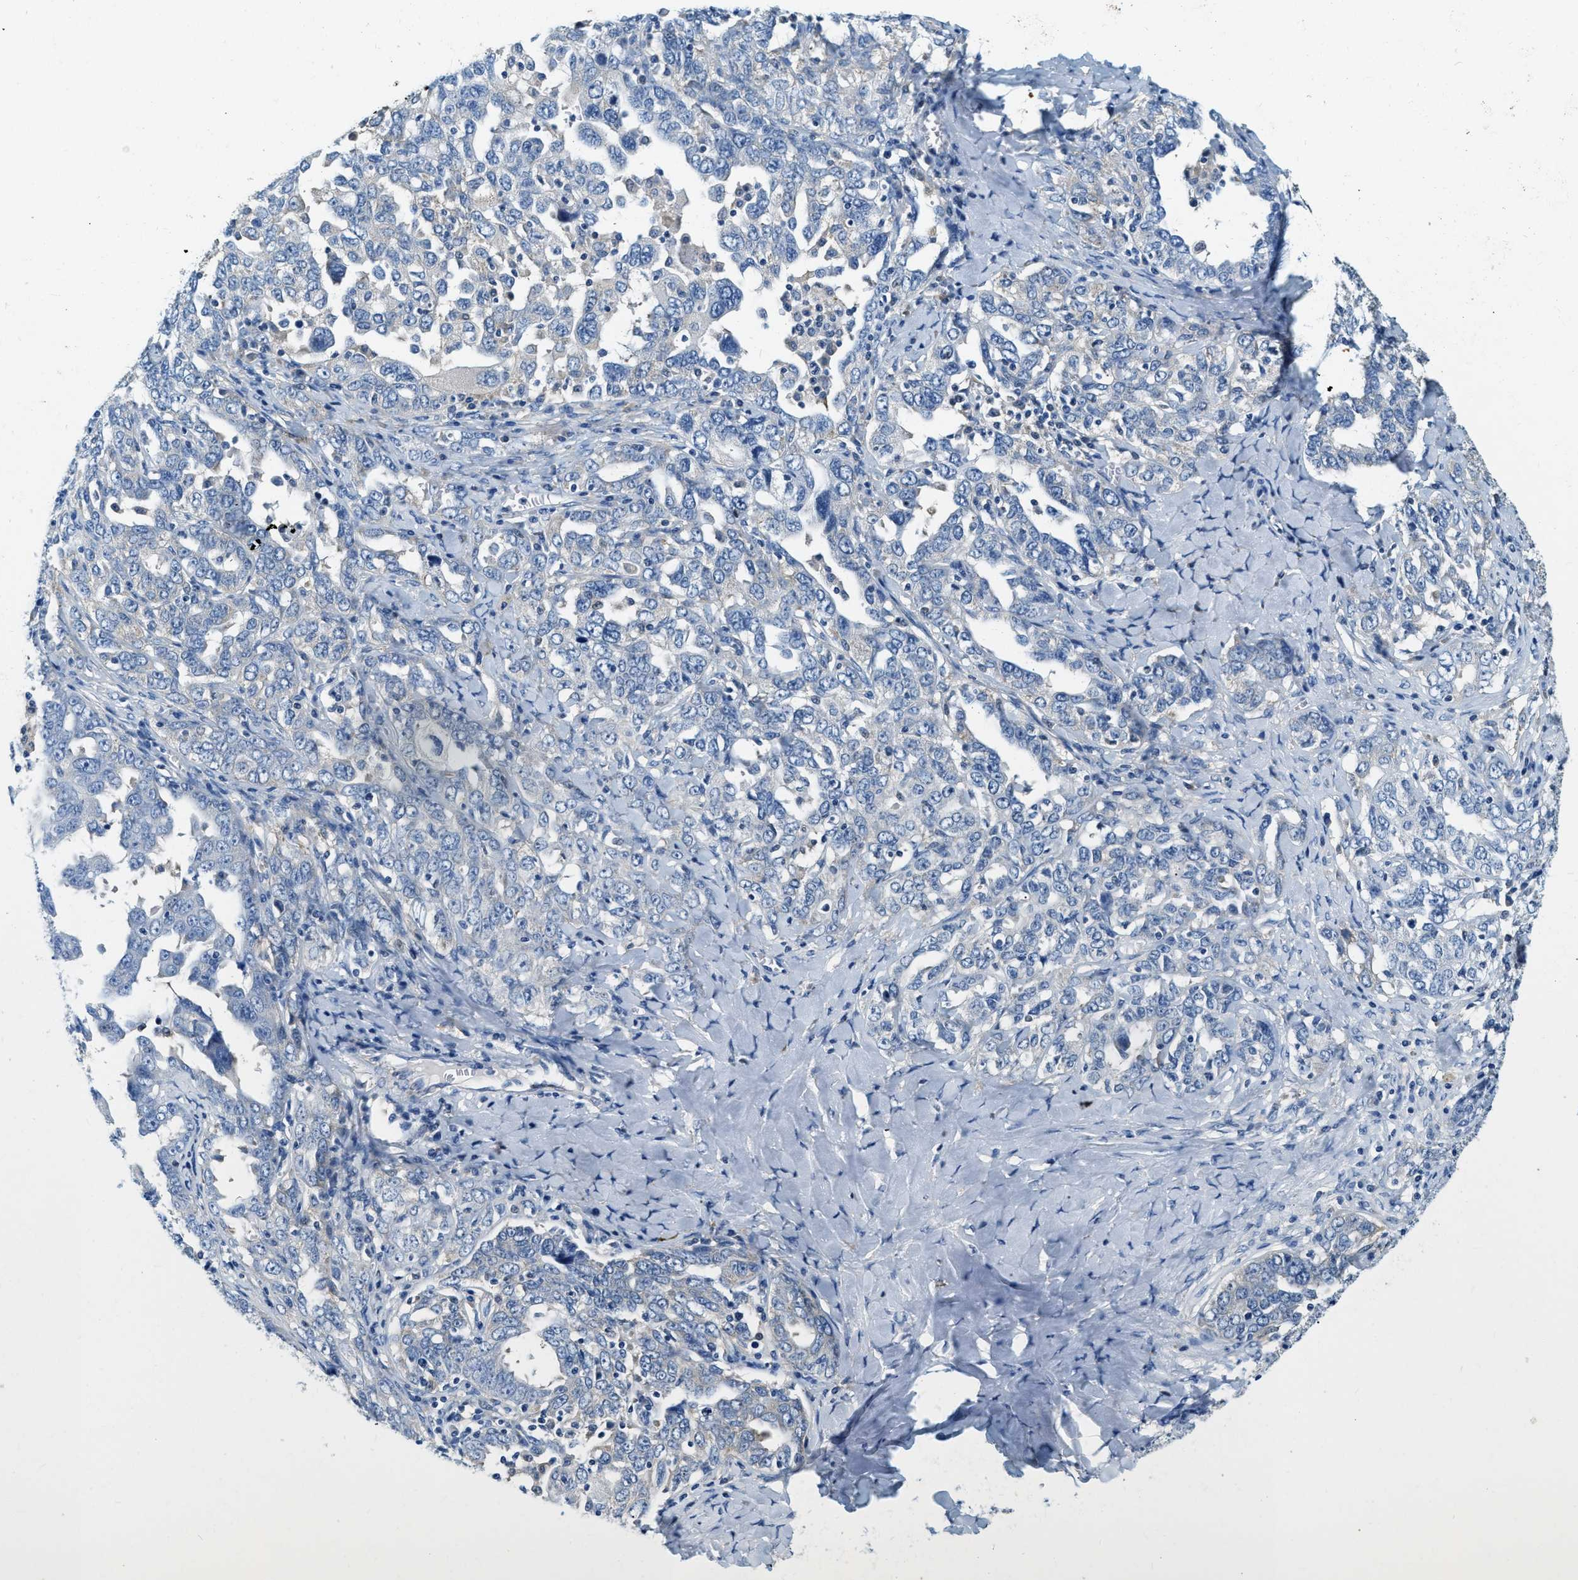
{"staining": {"intensity": "negative", "quantity": "none", "location": "none"}, "tissue": "ovarian cancer", "cell_type": "Tumor cells", "image_type": "cancer", "snomed": [{"axis": "morphology", "description": "Carcinoma, endometroid"}, {"axis": "topography", "description": "Ovary"}], "caption": "Tumor cells show no significant protein expression in ovarian cancer (endometroid carcinoma). (Stains: DAB (3,3'-diaminobenzidine) IHC with hematoxylin counter stain, Microscopy: brightfield microscopy at high magnification).", "gene": "EIF2AK2", "patient": {"sex": "female", "age": 62}}